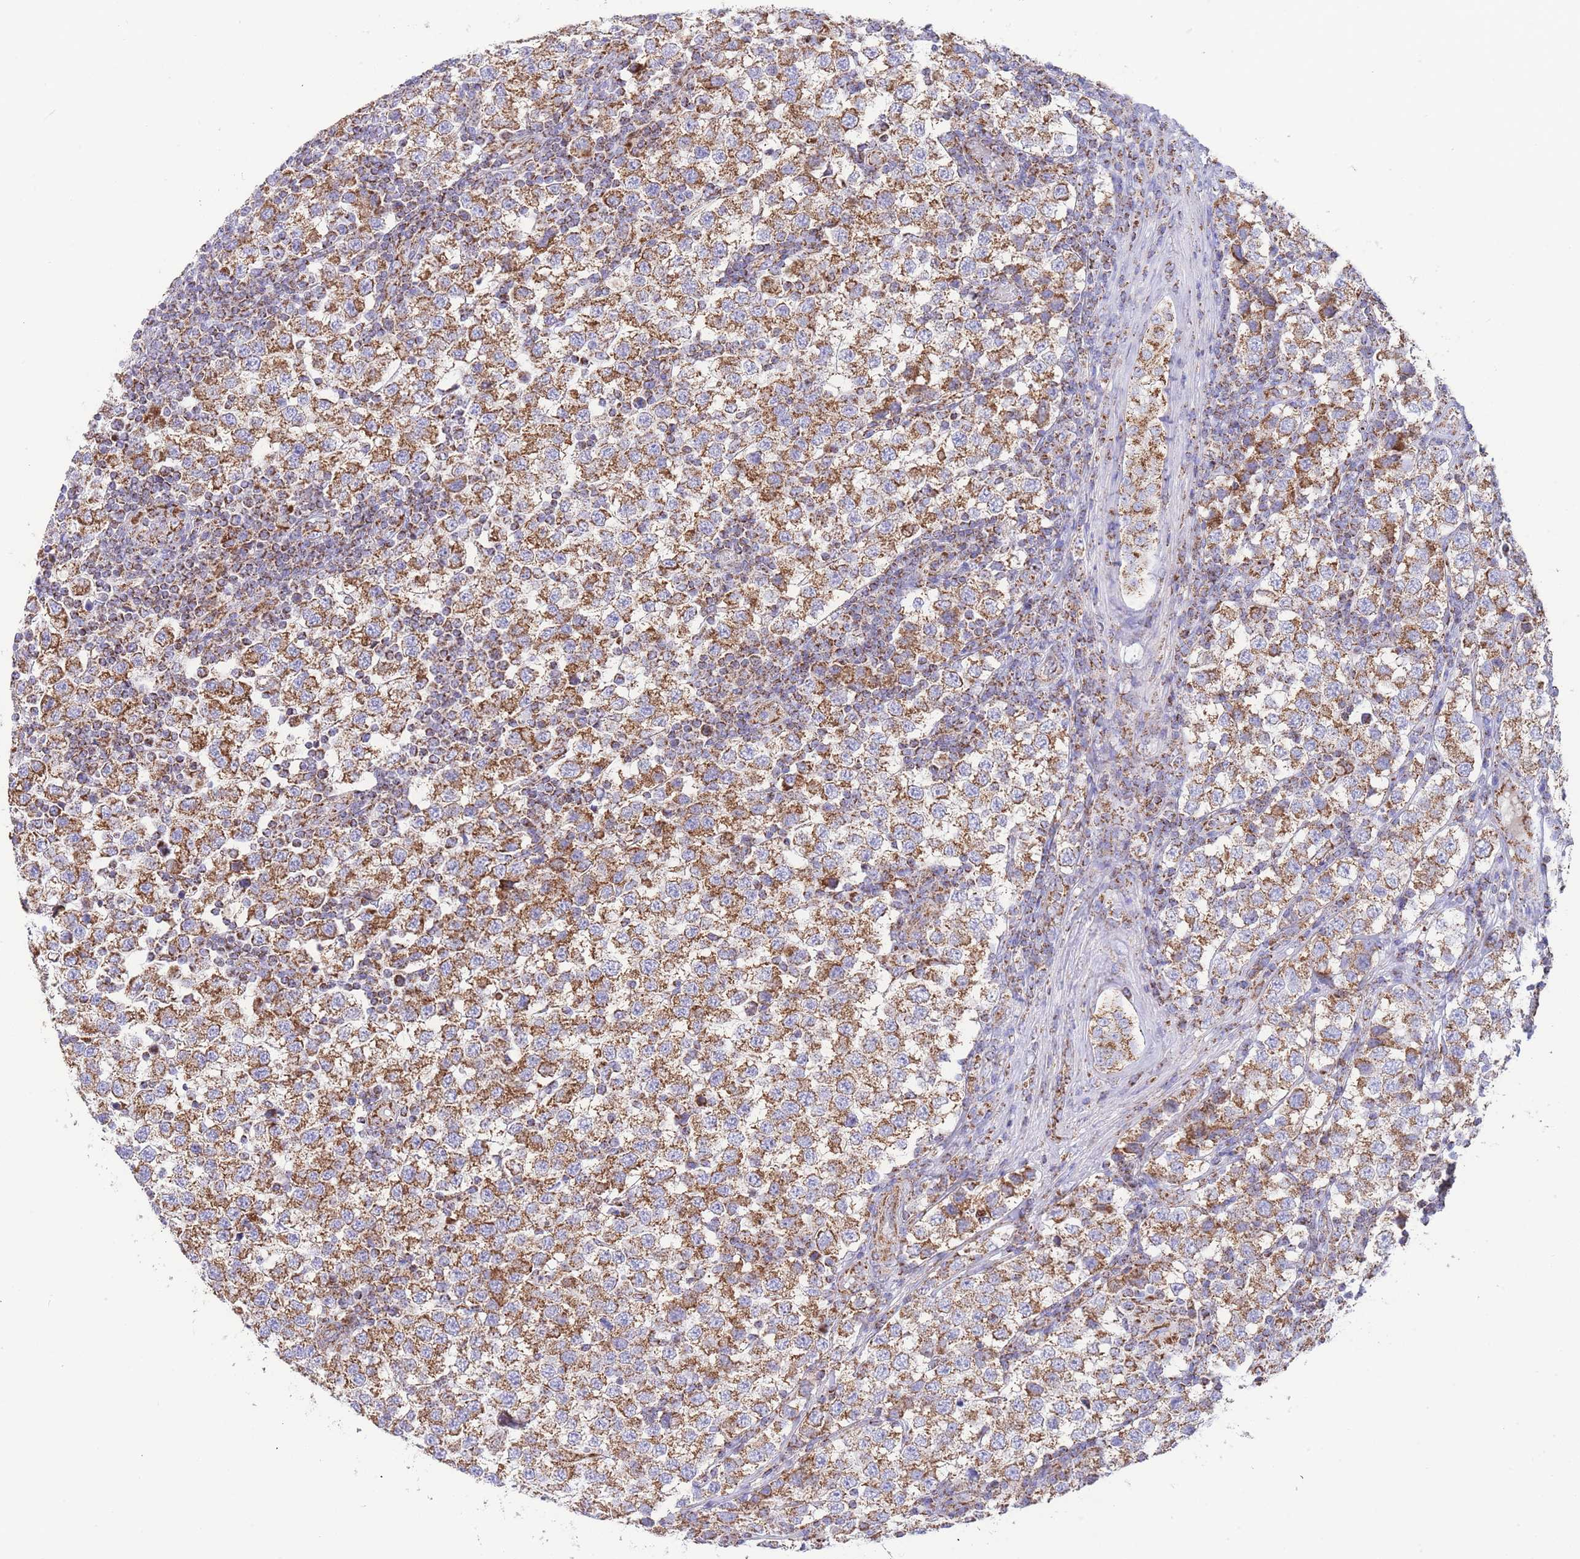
{"staining": {"intensity": "moderate", "quantity": ">75%", "location": "cytoplasmic/membranous"}, "tissue": "testis cancer", "cell_type": "Tumor cells", "image_type": "cancer", "snomed": [{"axis": "morphology", "description": "Seminoma, NOS"}, {"axis": "topography", "description": "Testis"}], "caption": "Moderate cytoplasmic/membranous staining is present in about >75% of tumor cells in testis seminoma.", "gene": "GSTM1", "patient": {"sex": "male", "age": 34}}